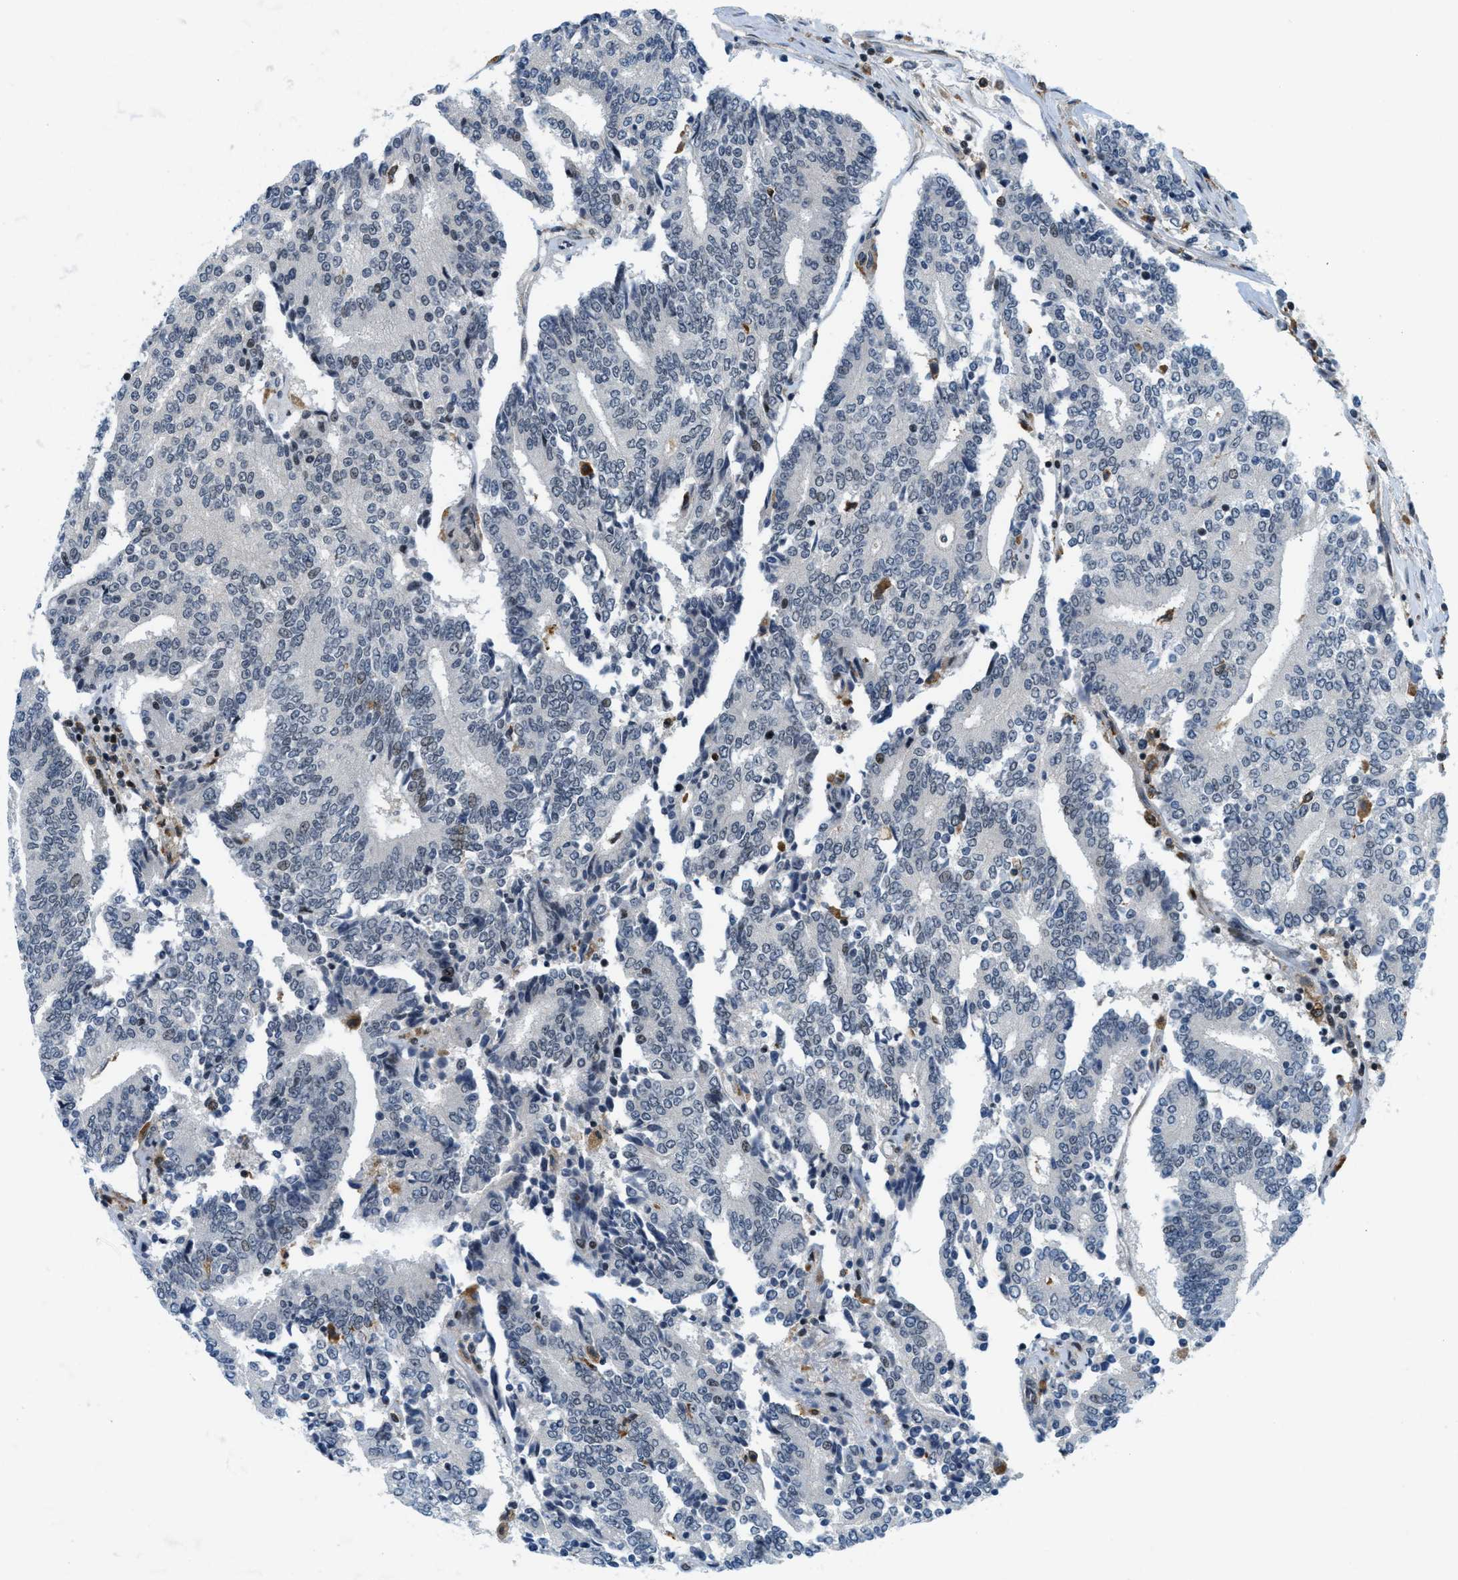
{"staining": {"intensity": "moderate", "quantity": "<25%", "location": "nuclear"}, "tissue": "prostate cancer", "cell_type": "Tumor cells", "image_type": "cancer", "snomed": [{"axis": "morphology", "description": "Normal tissue, NOS"}, {"axis": "morphology", "description": "Adenocarcinoma, High grade"}, {"axis": "topography", "description": "Prostate"}, {"axis": "topography", "description": "Seminal veicle"}], "caption": "The immunohistochemical stain shows moderate nuclear staining in tumor cells of high-grade adenocarcinoma (prostate) tissue. The staining was performed using DAB, with brown indicating positive protein expression. Nuclei are stained blue with hematoxylin.", "gene": "ING1", "patient": {"sex": "male", "age": 55}}